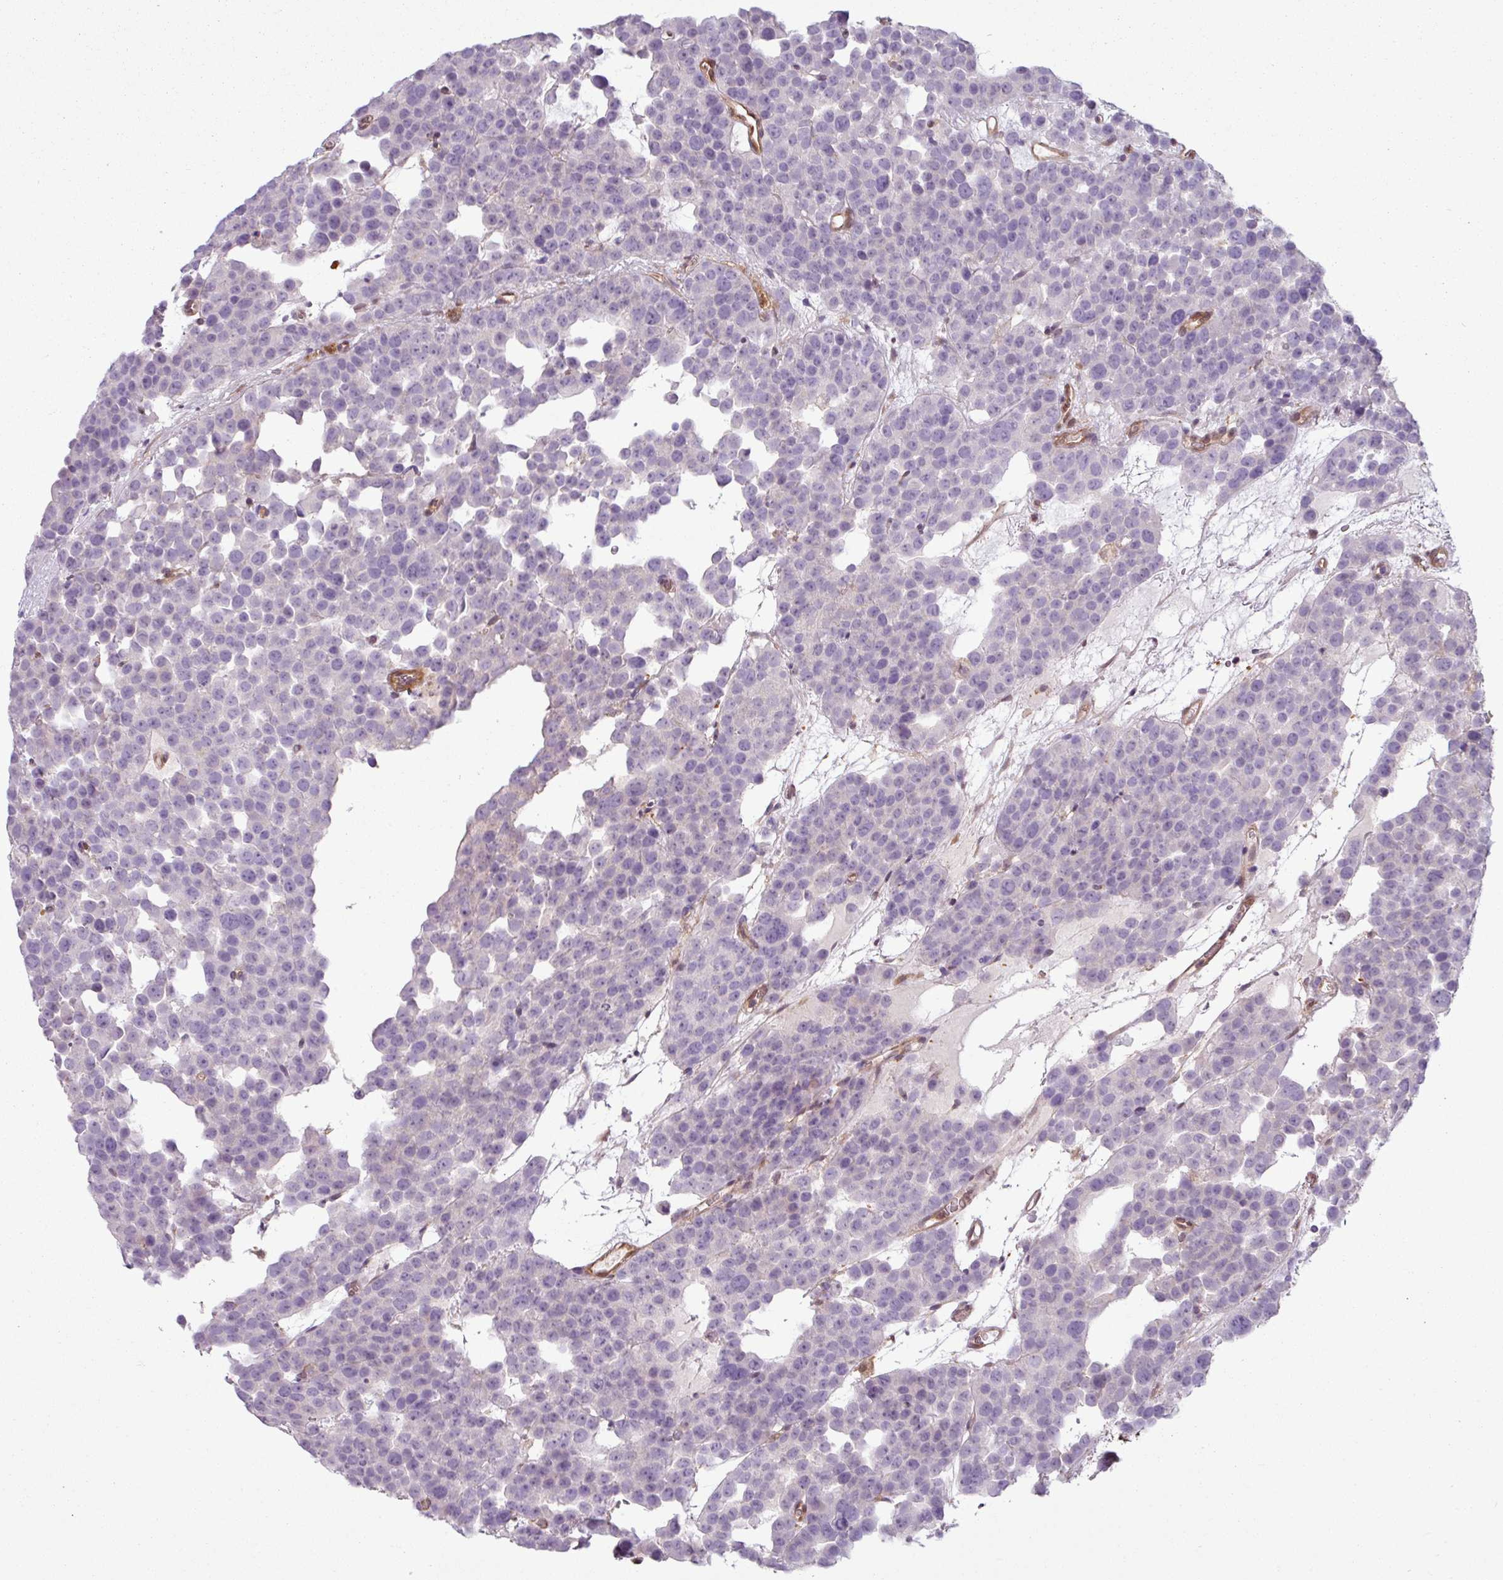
{"staining": {"intensity": "negative", "quantity": "none", "location": "none"}, "tissue": "testis cancer", "cell_type": "Tumor cells", "image_type": "cancer", "snomed": [{"axis": "morphology", "description": "Seminoma, NOS"}, {"axis": "topography", "description": "Testis"}], "caption": "IHC of testis cancer (seminoma) exhibits no staining in tumor cells.", "gene": "SH3BGRL", "patient": {"sex": "male", "age": 71}}